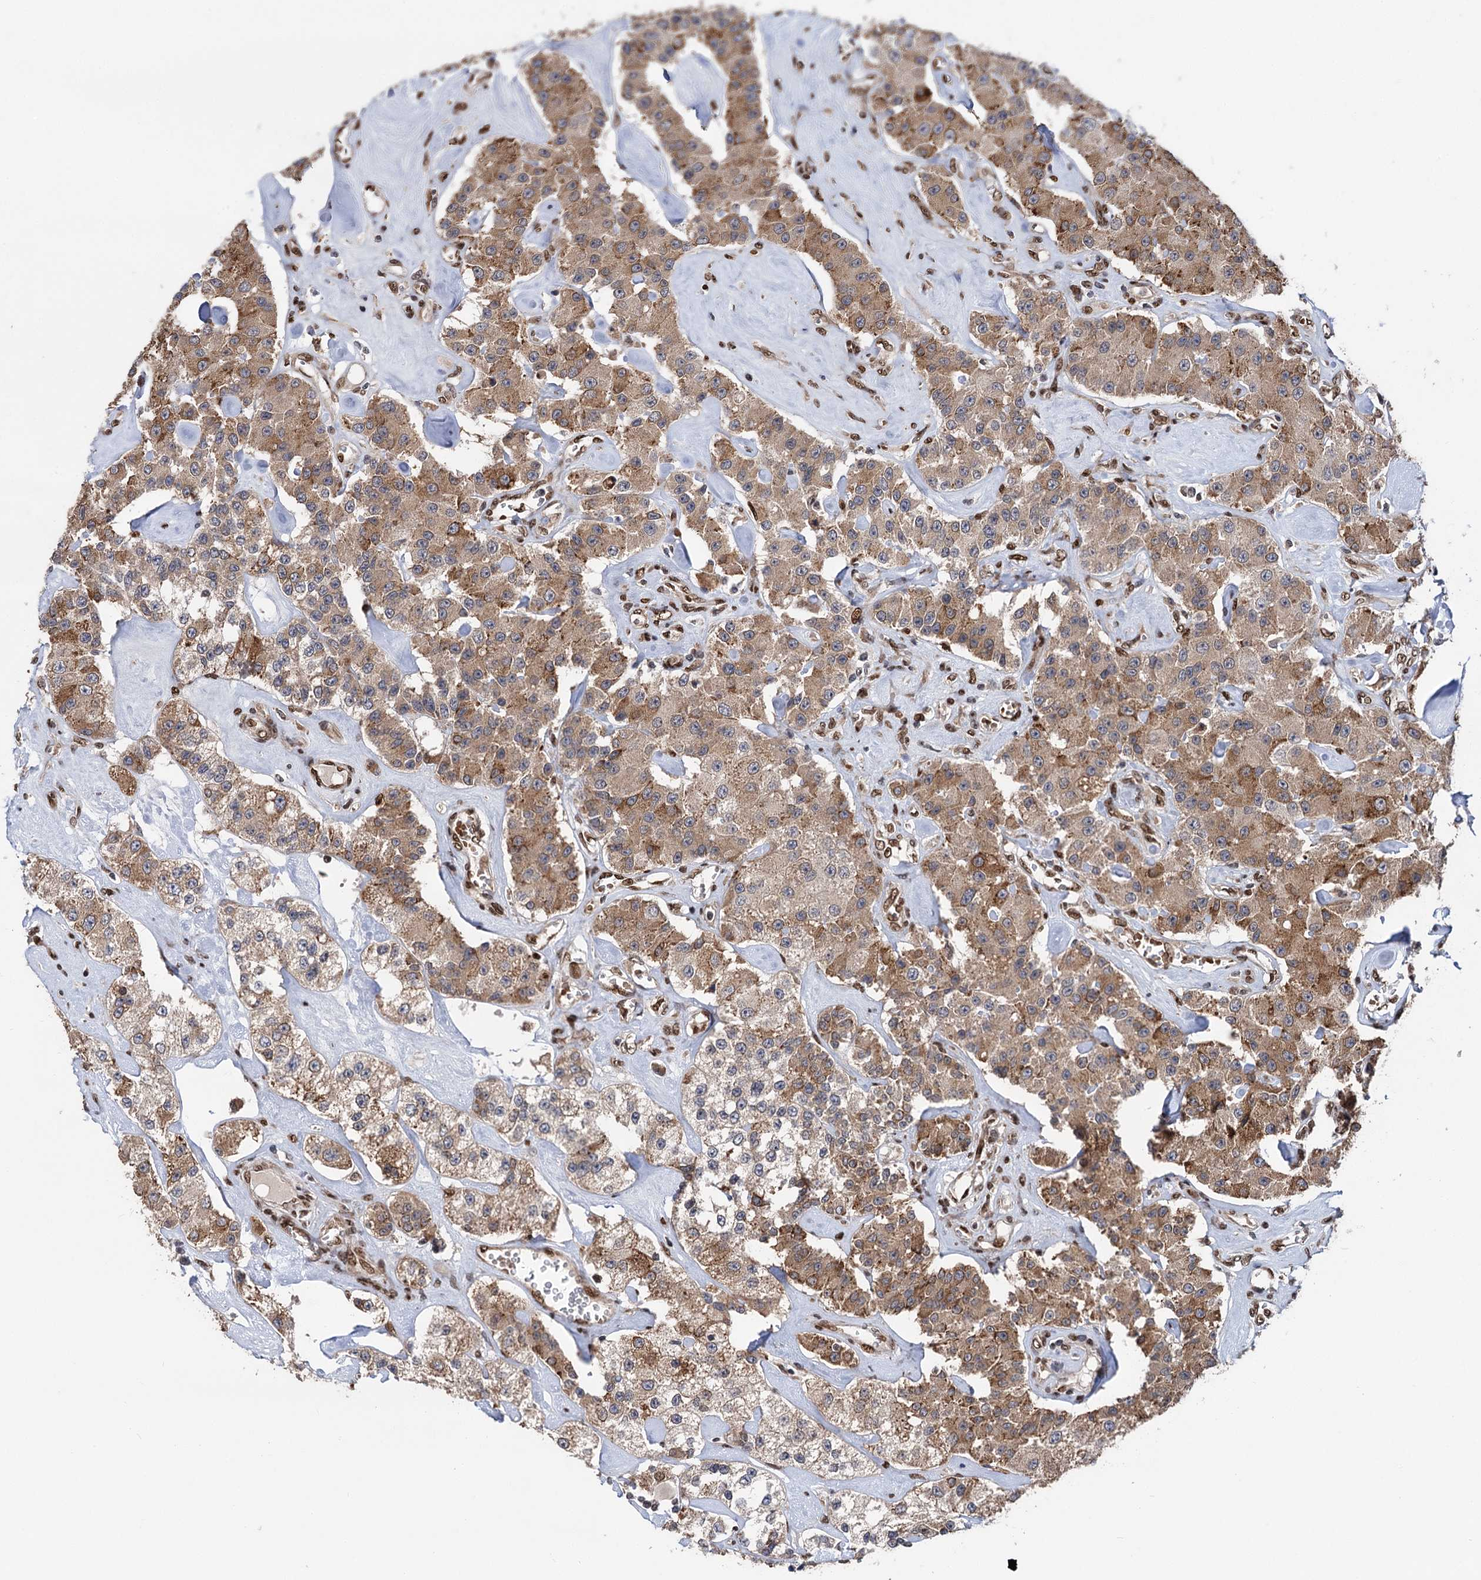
{"staining": {"intensity": "moderate", "quantity": ">75%", "location": "cytoplasmic/membranous"}, "tissue": "carcinoid", "cell_type": "Tumor cells", "image_type": "cancer", "snomed": [{"axis": "morphology", "description": "Carcinoid, malignant, NOS"}, {"axis": "topography", "description": "Pancreas"}], "caption": "Moderate cytoplasmic/membranous protein positivity is seen in about >75% of tumor cells in malignant carcinoid.", "gene": "MESD", "patient": {"sex": "male", "age": 41}}